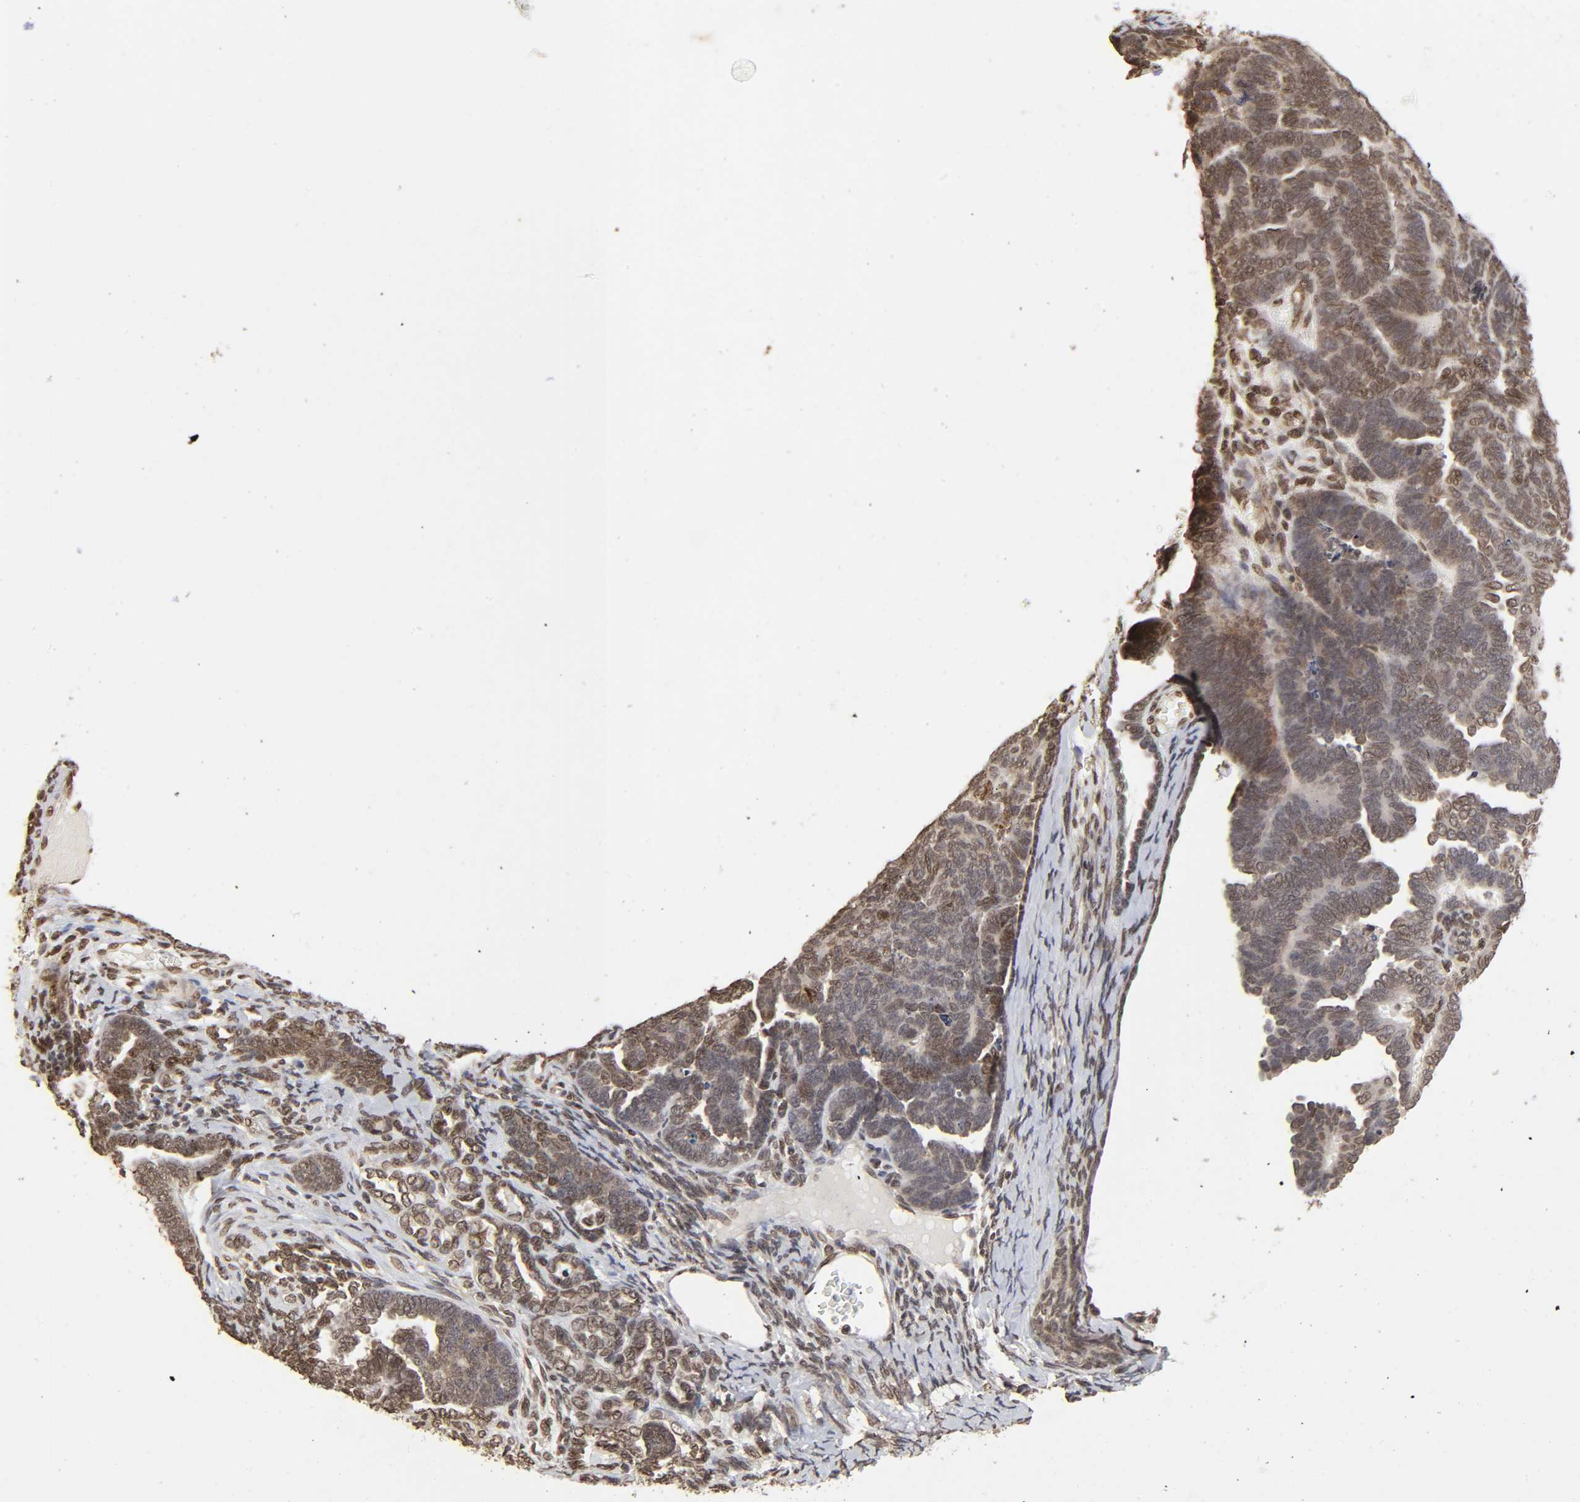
{"staining": {"intensity": "weak", "quantity": "25%-75%", "location": "cytoplasmic/membranous,nuclear"}, "tissue": "endometrial cancer", "cell_type": "Tumor cells", "image_type": "cancer", "snomed": [{"axis": "morphology", "description": "Neoplasm, malignant, NOS"}, {"axis": "topography", "description": "Endometrium"}], "caption": "Endometrial cancer (malignant neoplasm) stained with IHC reveals weak cytoplasmic/membranous and nuclear staining in about 25%-75% of tumor cells.", "gene": "MLLT6", "patient": {"sex": "female", "age": 74}}